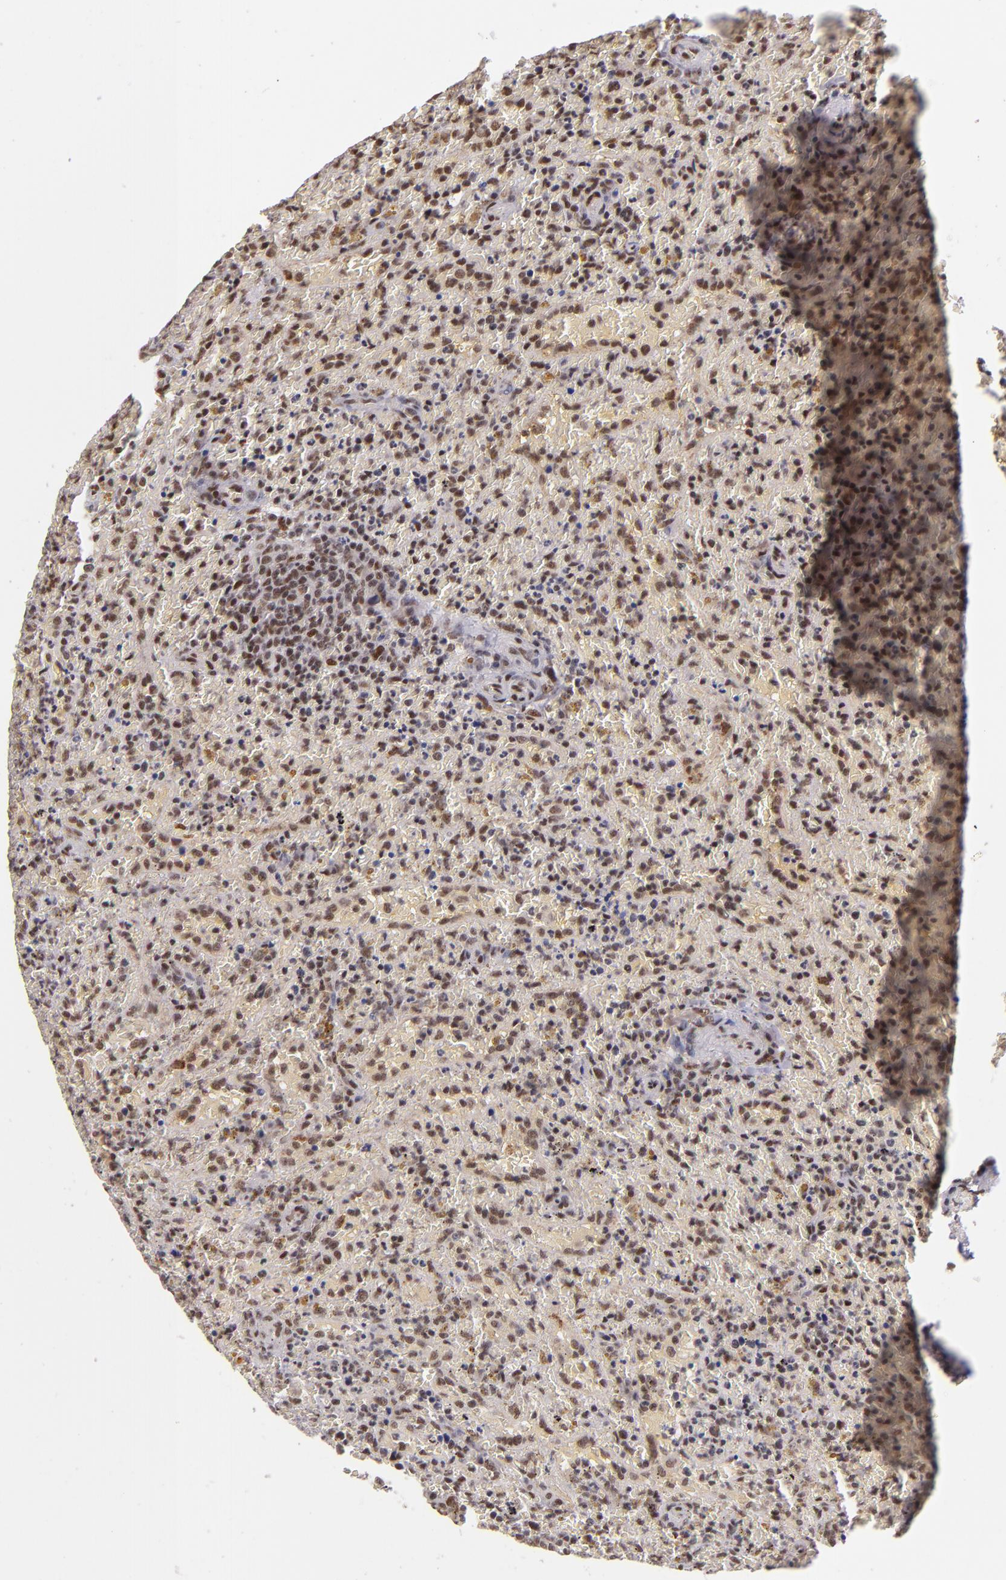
{"staining": {"intensity": "moderate", "quantity": ">75%", "location": "nuclear"}, "tissue": "lymphoma", "cell_type": "Tumor cells", "image_type": "cancer", "snomed": [{"axis": "morphology", "description": "Malignant lymphoma, non-Hodgkin's type, High grade"}, {"axis": "topography", "description": "Spleen"}, {"axis": "topography", "description": "Lymph node"}], "caption": "High-grade malignant lymphoma, non-Hodgkin's type stained with a protein marker exhibits moderate staining in tumor cells.", "gene": "ZNF148", "patient": {"sex": "female", "age": 70}}